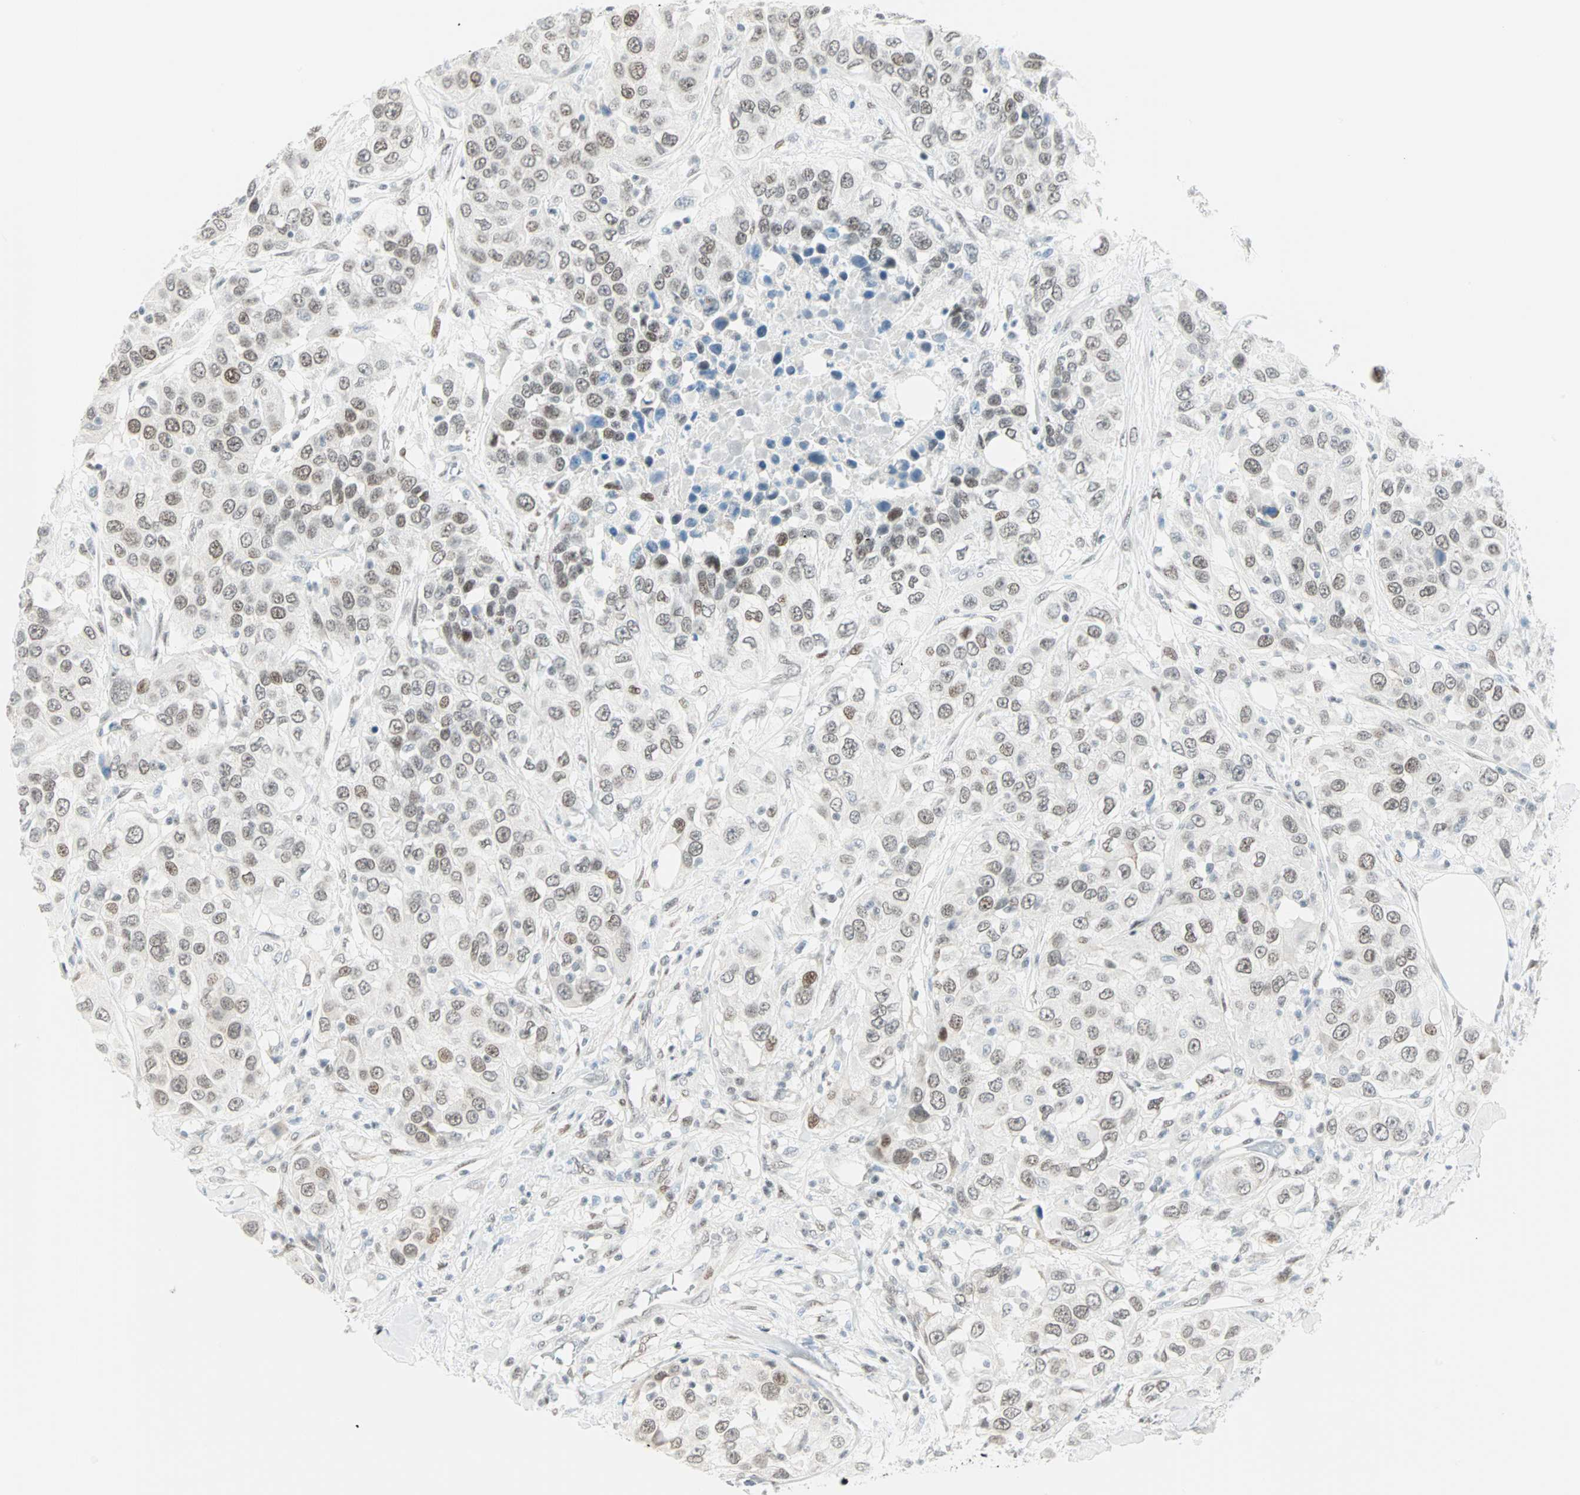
{"staining": {"intensity": "weak", "quantity": "25%-75%", "location": "none"}, "tissue": "urothelial cancer", "cell_type": "Tumor cells", "image_type": "cancer", "snomed": [{"axis": "morphology", "description": "Urothelial carcinoma, High grade"}, {"axis": "topography", "description": "Urinary bladder"}], "caption": "A brown stain highlights weak None positivity of a protein in urothelial cancer tumor cells. (DAB = brown stain, brightfield microscopy at high magnification).", "gene": "PKNOX1", "patient": {"sex": "female", "age": 80}}